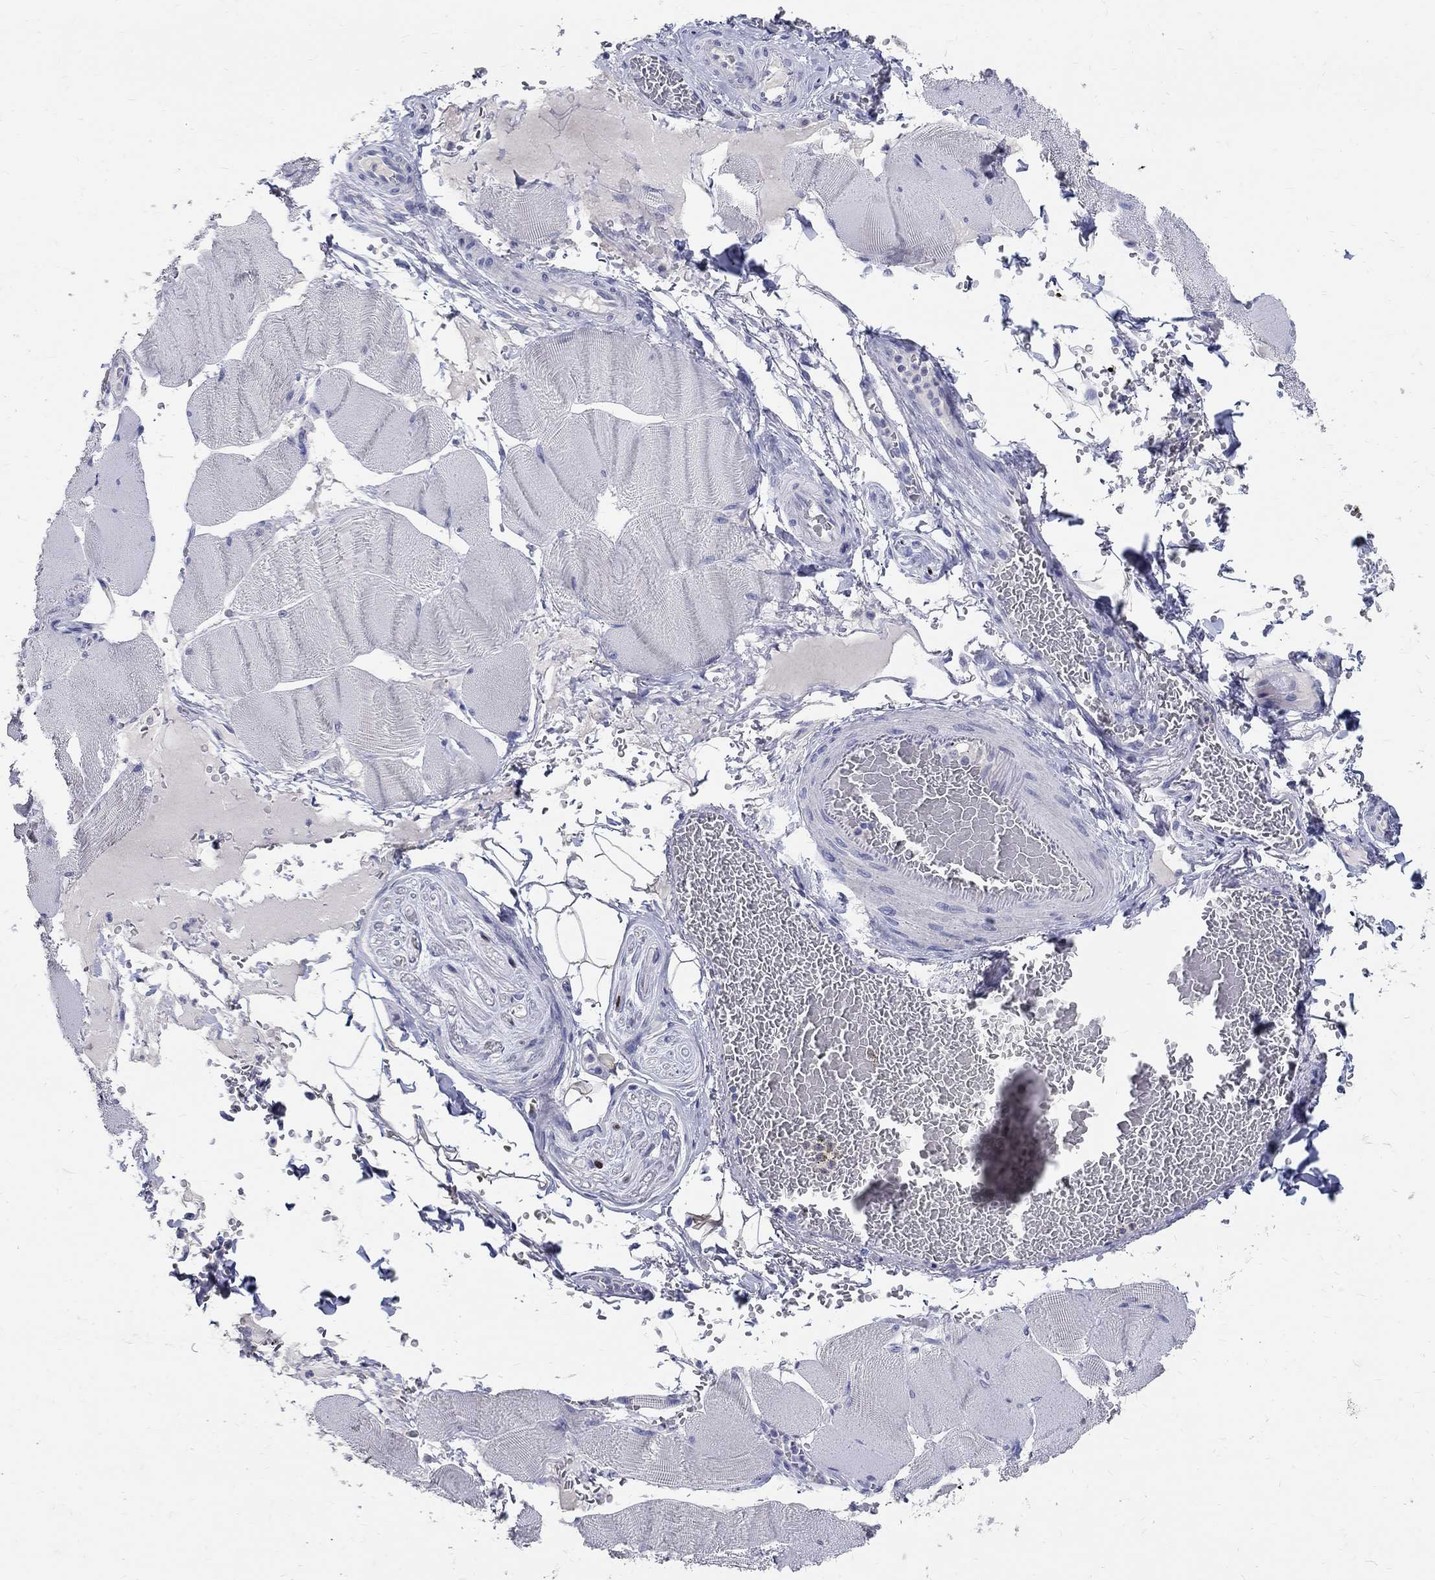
{"staining": {"intensity": "negative", "quantity": "none", "location": "none"}, "tissue": "skeletal muscle", "cell_type": "Myocytes", "image_type": "normal", "snomed": [{"axis": "morphology", "description": "Normal tissue, NOS"}, {"axis": "topography", "description": "Skeletal muscle"}], "caption": "Immunohistochemical staining of benign human skeletal muscle shows no significant expression in myocytes. (Brightfield microscopy of DAB (3,3'-diaminobenzidine) IHC at high magnification).", "gene": "SOX2", "patient": {"sex": "male", "age": 56}}